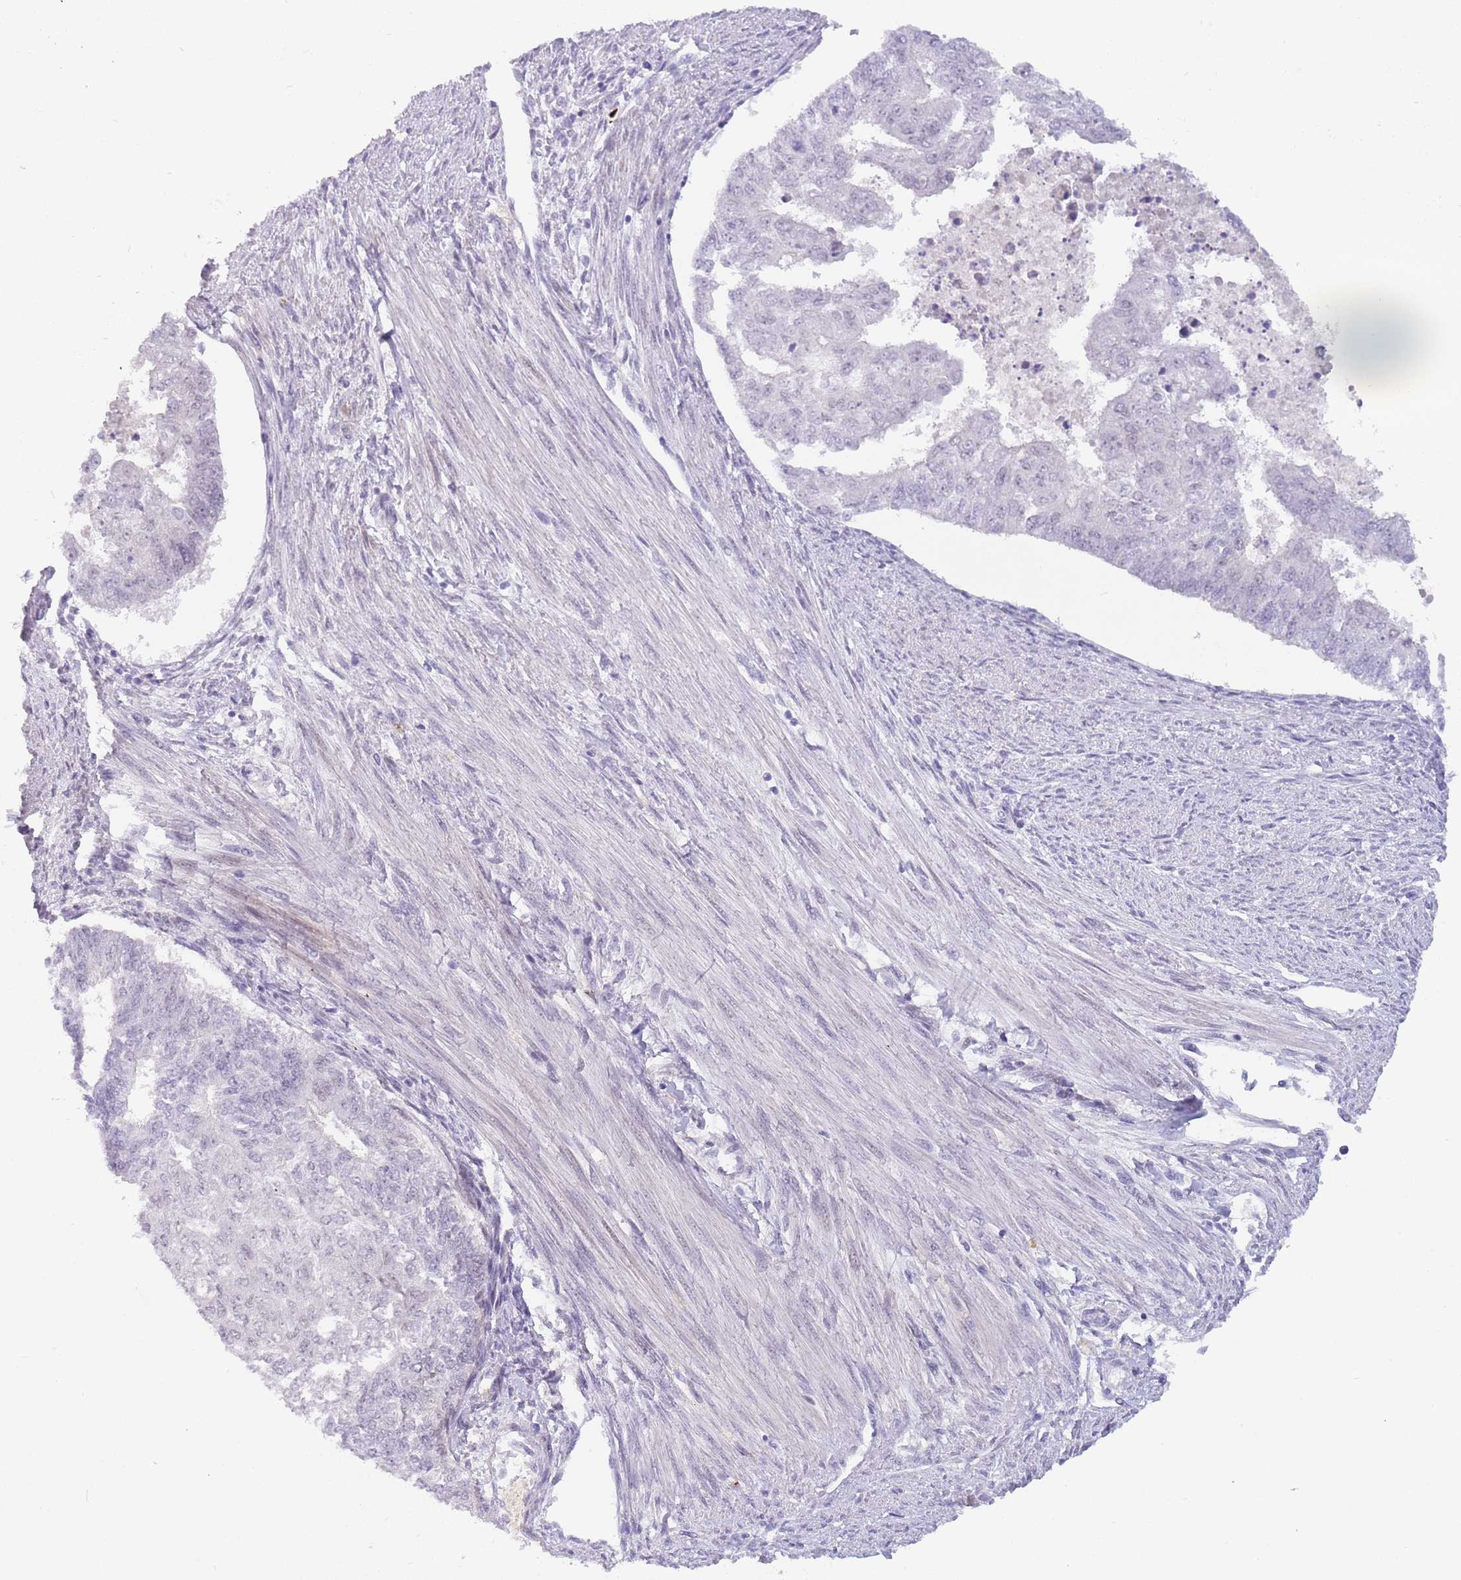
{"staining": {"intensity": "negative", "quantity": "none", "location": "none"}, "tissue": "endometrial cancer", "cell_type": "Tumor cells", "image_type": "cancer", "snomed": [{"axis": "morphology", "description": "Adenocarcinoma, NOS"}, {"axis": "topography", "description": "Endometrium"}], "caption": "Histopathology image shows no protein staining in tumor cells of endometrial cancer (adenocarcinoma) tissue. (Brightfield microscopy of DAB (3,3'-diaminobenzidine) IHC at high magnification).", "gene": "LYPD6B", "patient": {"sex": "female", "age": 32}}